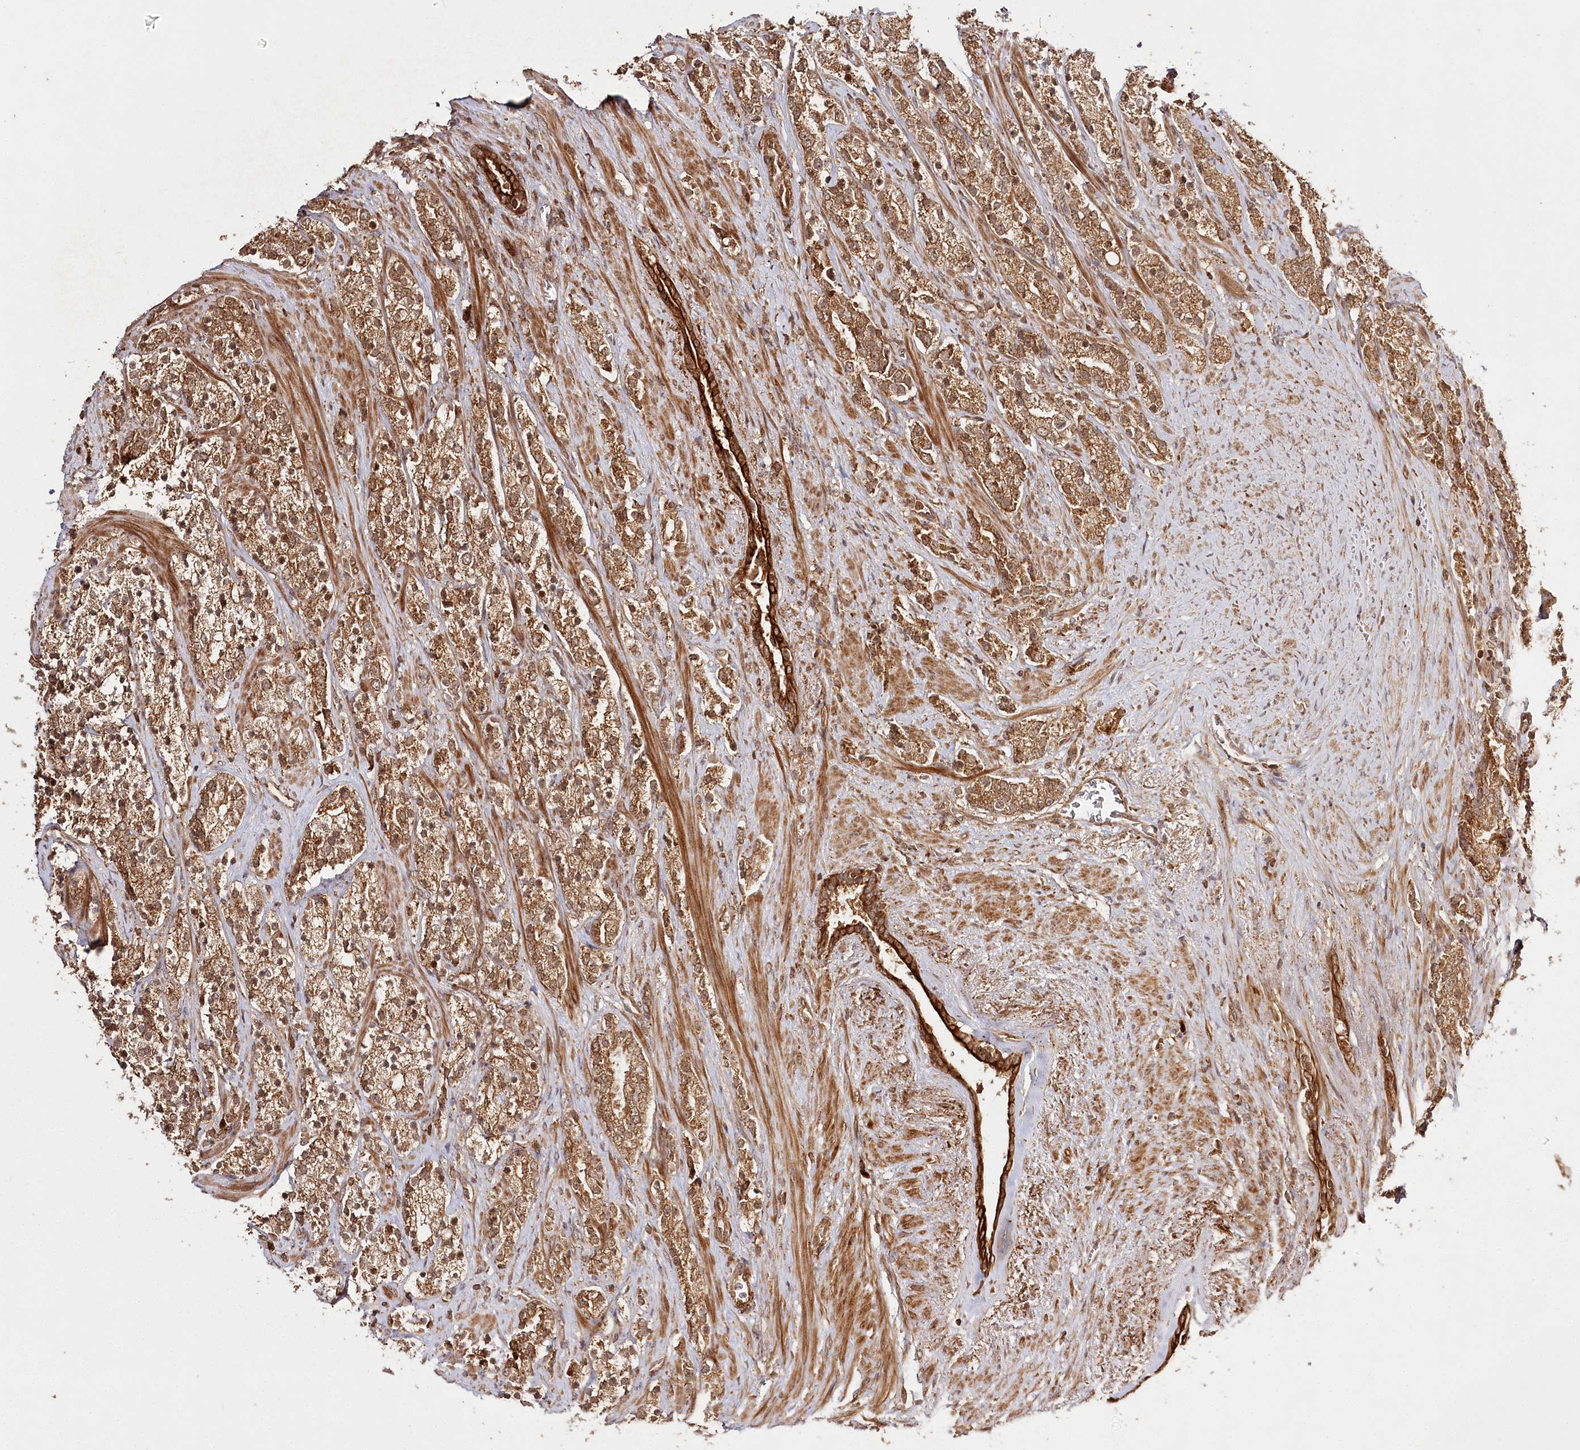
{"staining": {"intensity": "moderate", "quantity": ">75%", "location": "cytoplasmic/membranous,nuclear"}, "tissue": "prostate cancer", "cell_type": "Tumor cells", "image_type": "cancer", "snomed": [{"axis": "morphology", "description": "Adenocarcinoma, High grade"}, {"axis": "topography", "description": "Prostate"}], "caption": "Immunohistochemistry of human prostate cancer demonstrates medium levels of moderate cytoplasmic/membranous and nuclear positivity in about >75% of tumor cells.", "gene": "ULK2", "patient": {"sex": "male", "age": 71}}